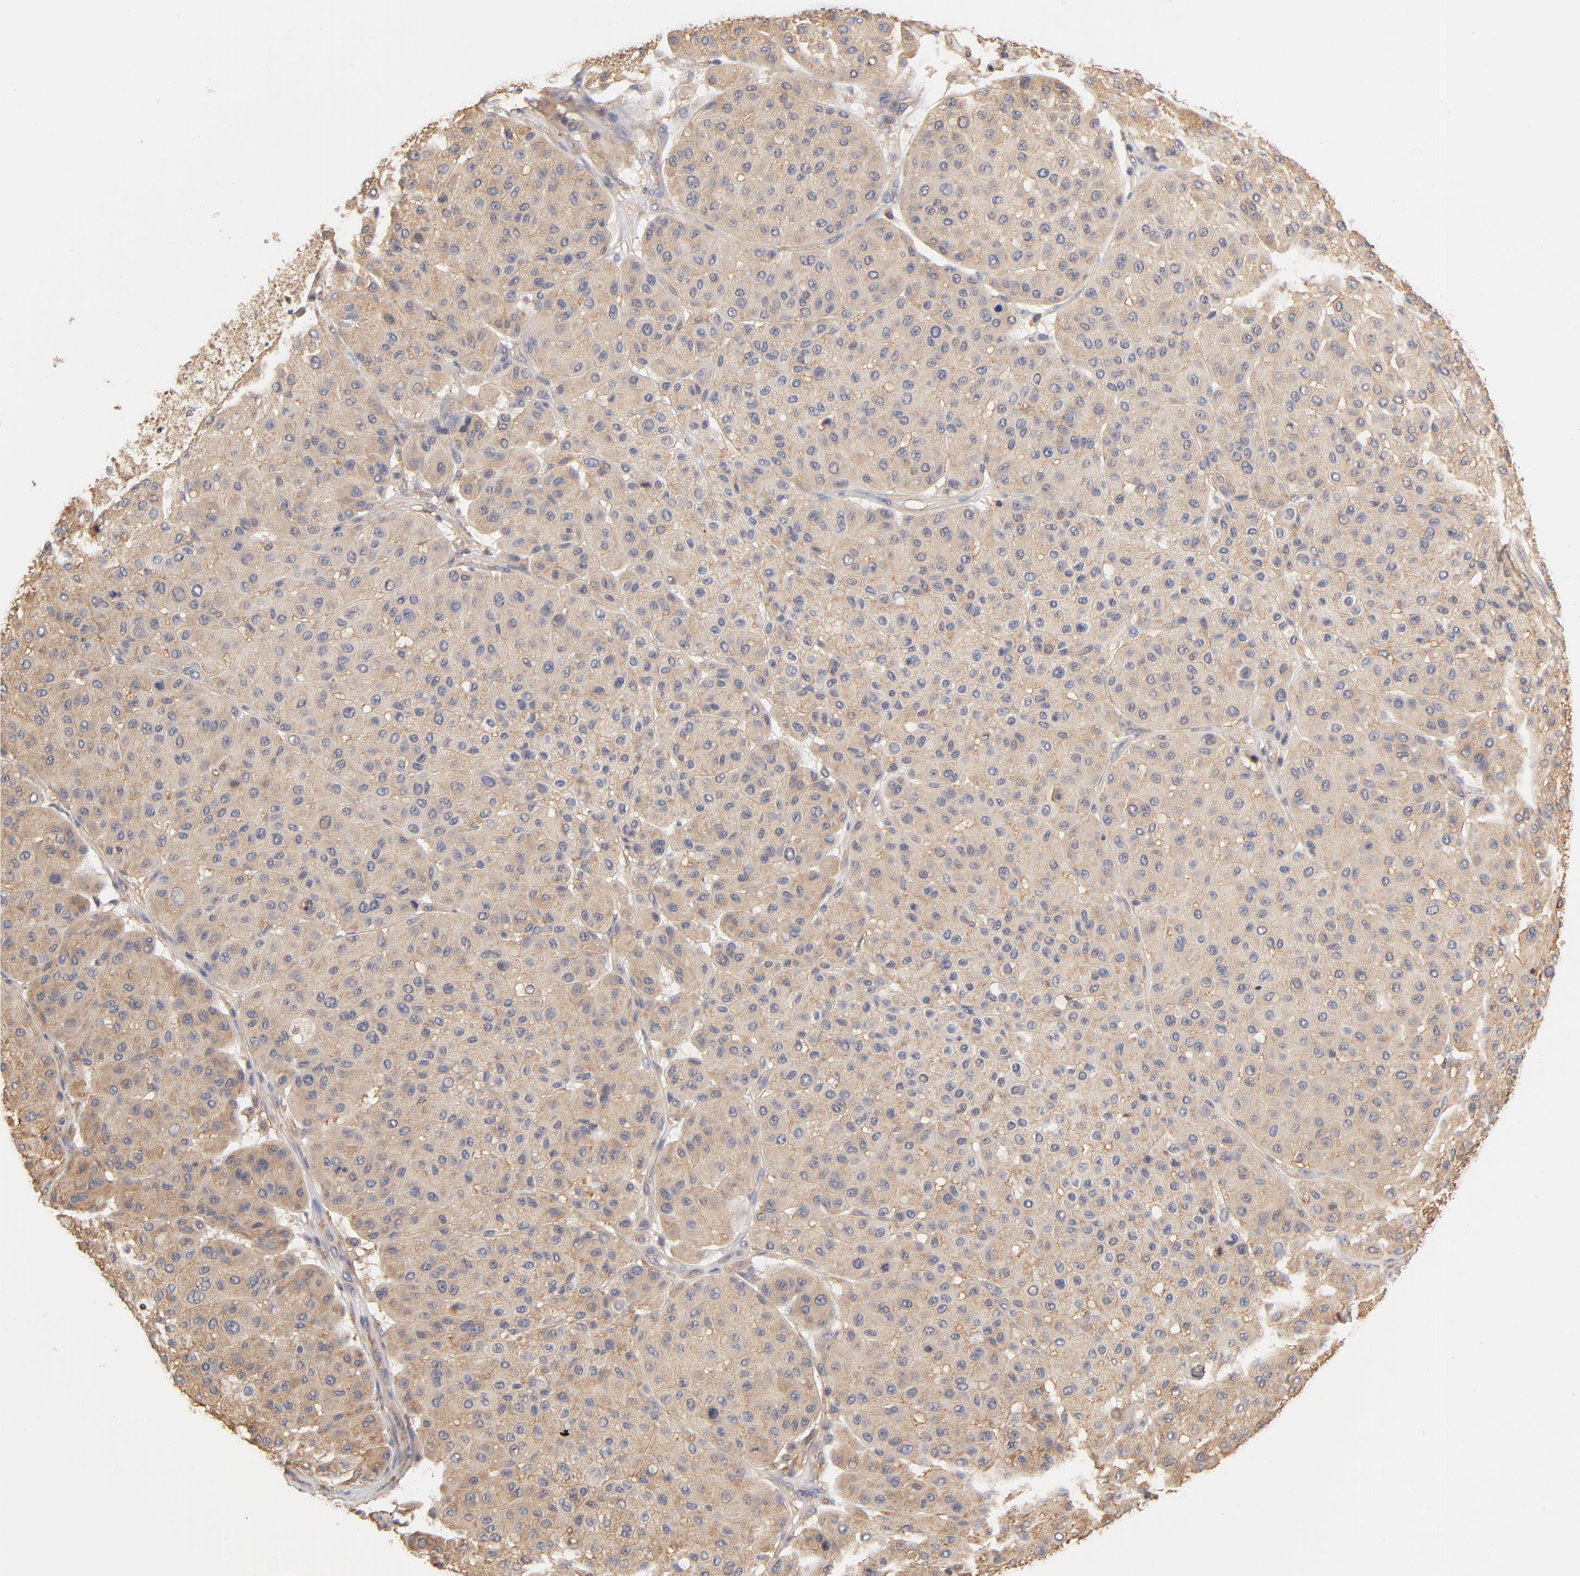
{"staining": {"intensity": "weak", "quantity": ">75%", "location": "cytoplasmic/membranous"}, "tissue": "melanoma", "cell_type": "Tumor cells", "image_type": "cancer", "snomed": [{"axis": "morphology", "description": "Normal tissue, NOS"}, {"axis": "morphology", "description": "Malignant melanoma, Metastatic site"}, {"axis": "topography", "description": "Skin"}], "caption": "The image reveals immunohistochemical staining of melanoma. There is weak cytoplasmic/membranous positivity is present in approximately >75% of tumor cells.", "gene": "FCMR", "patient": {"sex": "male", "age": 41}}